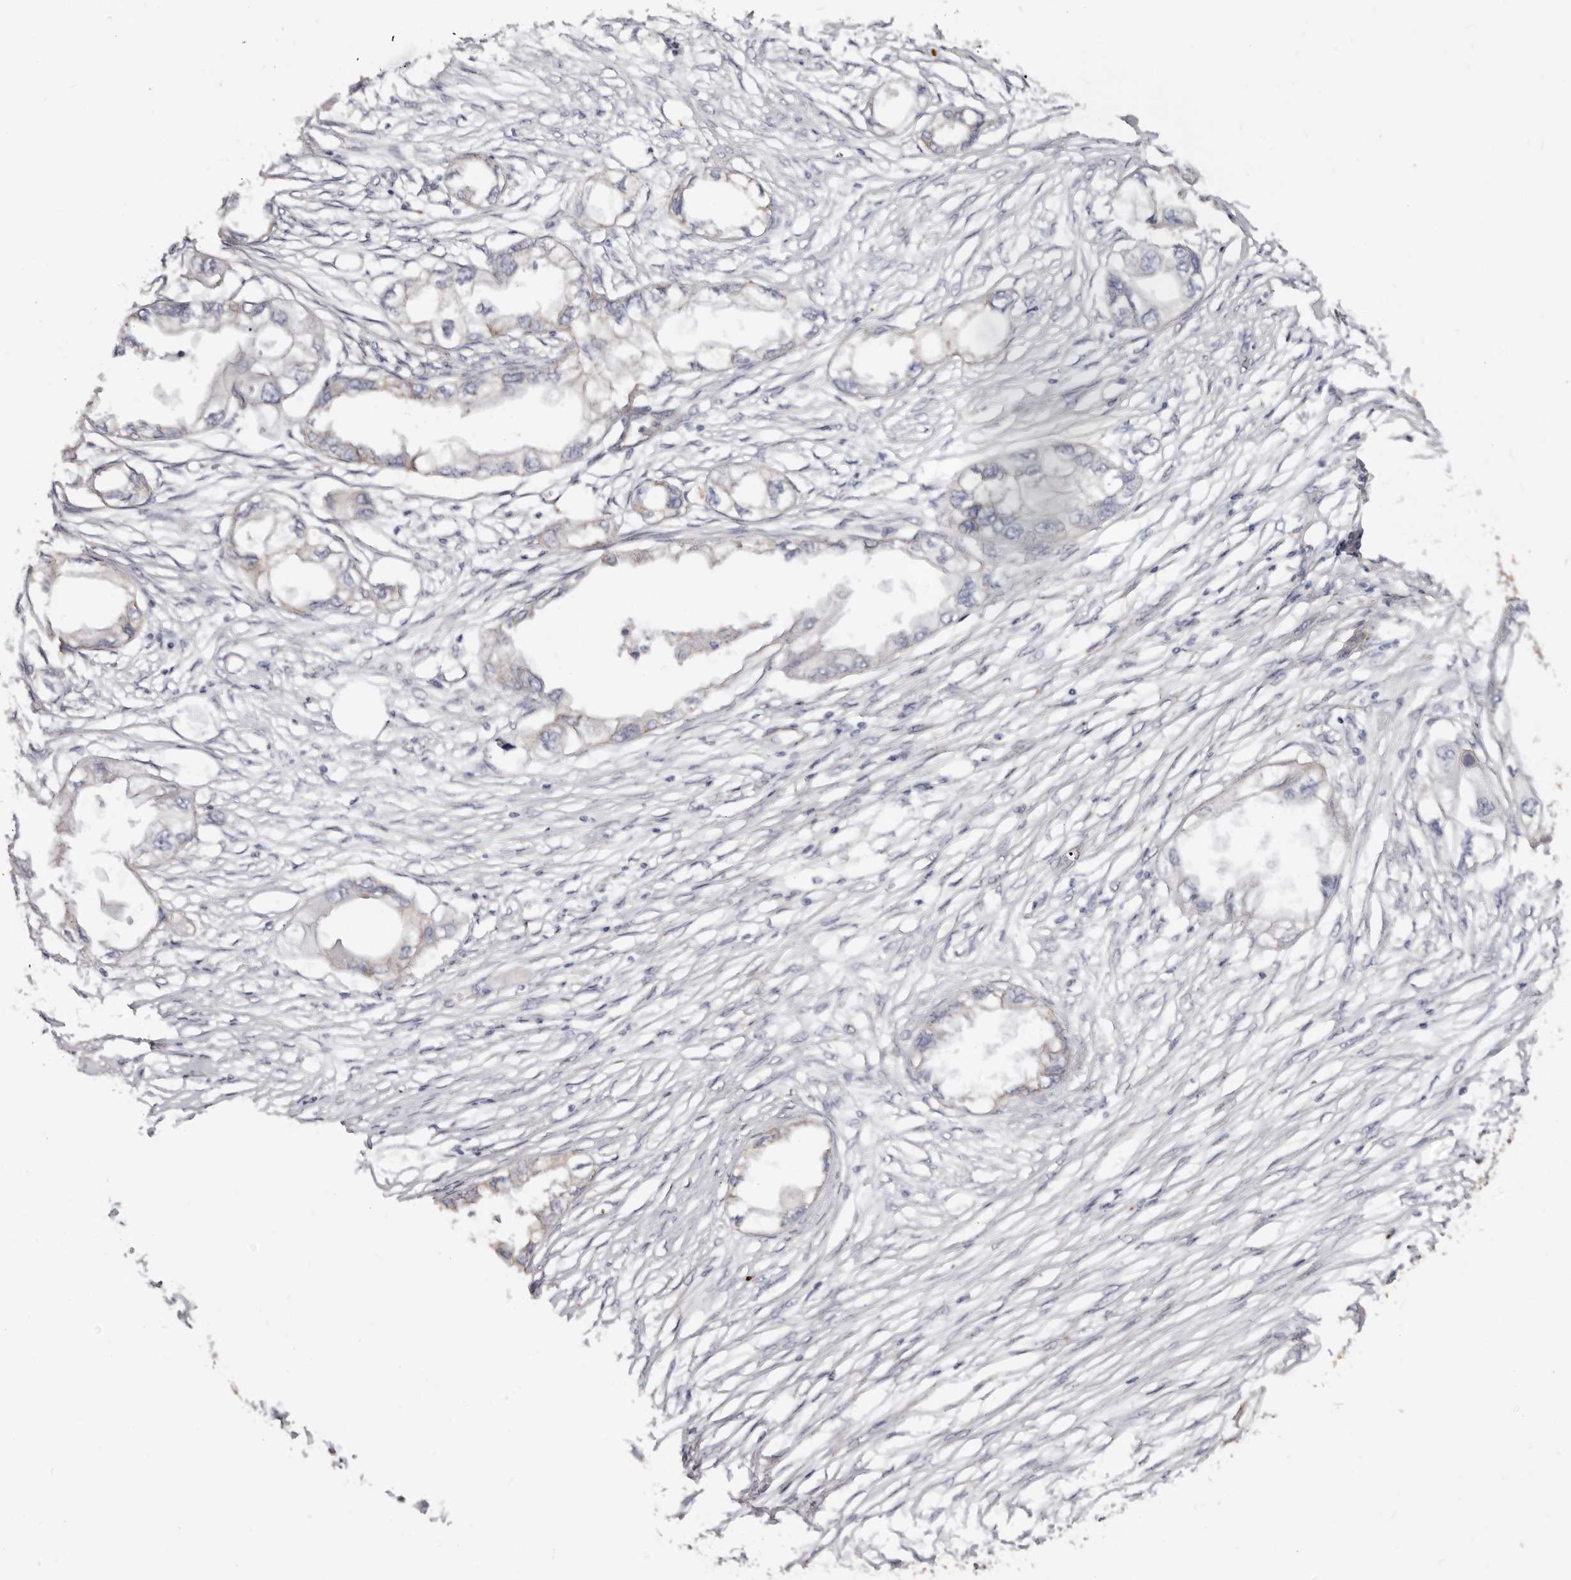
{"staining": {"intensity": "negative", "quantity": "none", "location": "none"}, "tissue": "endometrial cancer", "cell_type": "Tumor cells", "image_type": "cancer", "snomed": [{"axis": "morphology", "description": "Adenocarcinoma, NOS"}, {"axis": "morphology", "description": "Adenocarcinoma, metastatic, NOS"}, {"axis": "topography", "description": "Adipose tissue"}, {"axis": "topography", "description": "Endometrium"}], "caption": "IHC histopathology image of endometrial cancer stained for a protein (brown), which demonstrates no expression in tumor cells. (Brightfield microscopy of DAB IHC at high magnification).", "gene": "CTNNB1", "patient": {"sex": "female", "age": 67}}